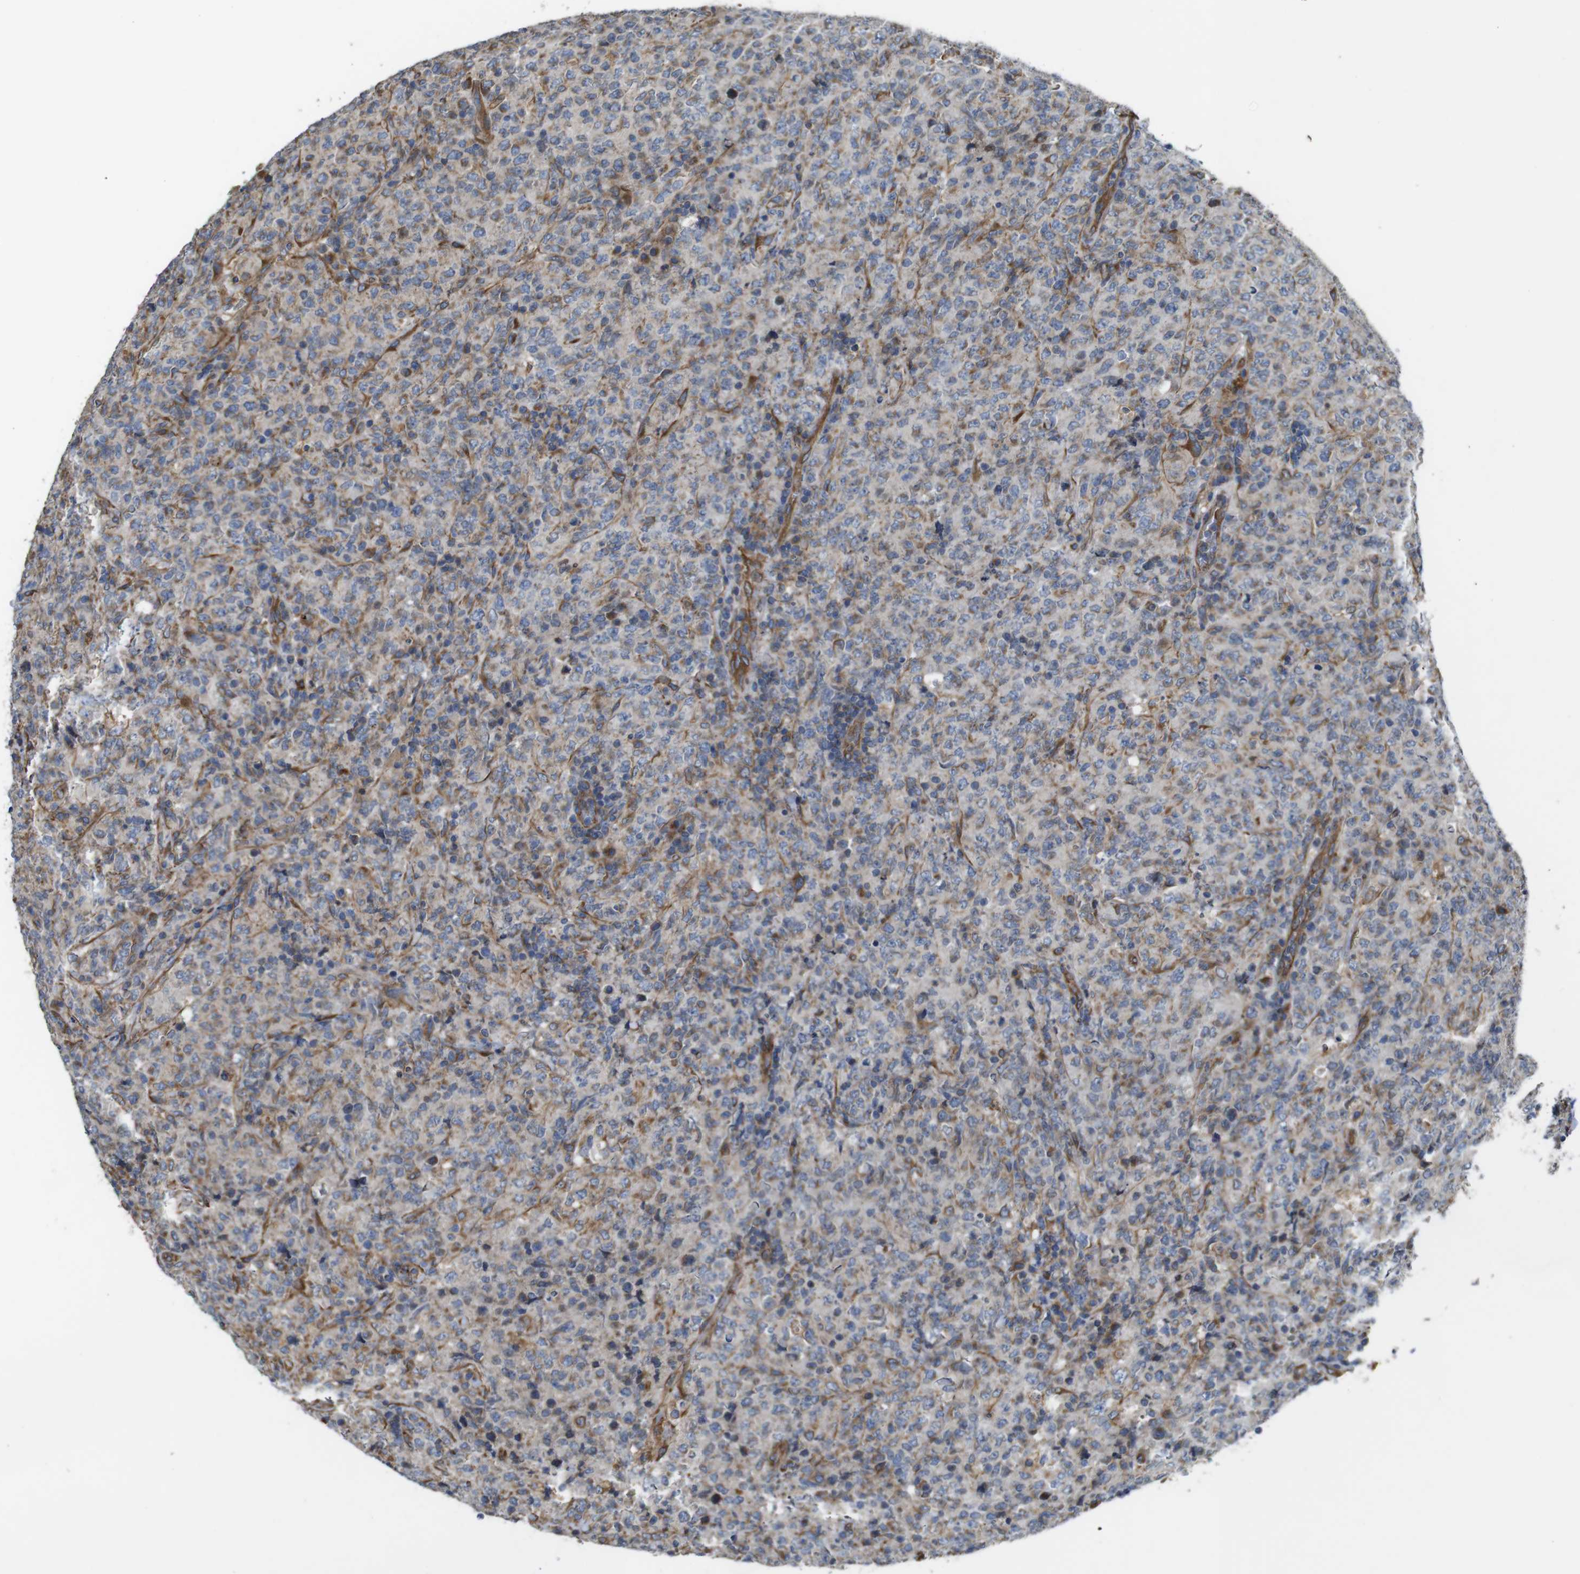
{"staining": {"intensity": "weak", "quantity": "<25%", "location": "cytoplasmic/membranous"}, "tissue": "lymphoma", "cell_type": "Tumor cells", "image_type": "cancer", "snomed": [{"axis": "morphology", "description": "Malignant lymphoma, non-Hodgkin's type, High grade"}, {"axis": "topography", "description": "Tonsil"}], "caption": "Tumor cells show no significant staining in lymphoma.", "gene": "POMK", "patient": {"sex": "female", "age": 36}}